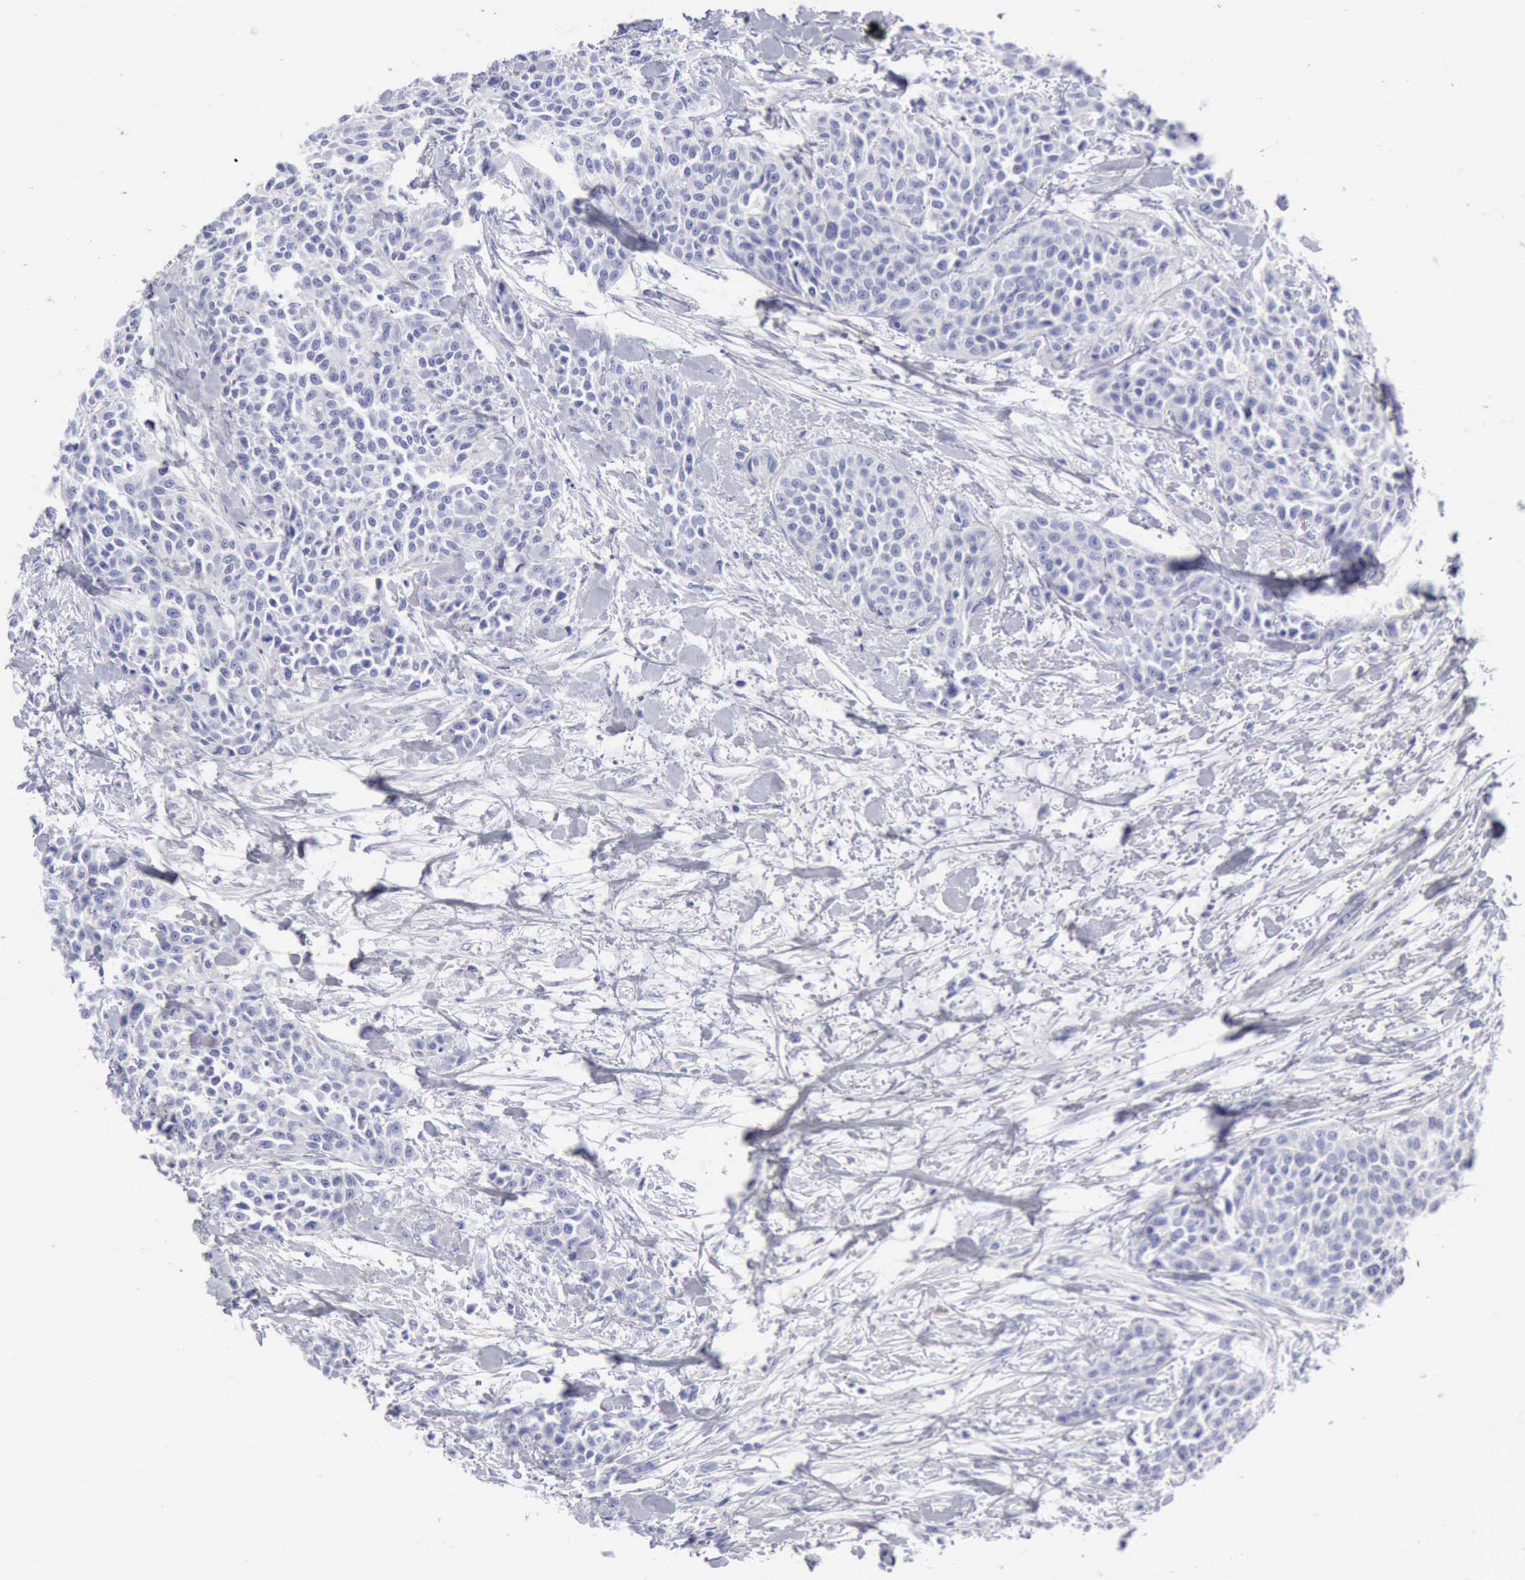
{"staining": {"intensity": "negative", "quantity": "none", "location": "none"}, "tissue": "urothelial cancer", "cell_type": "Tumor cells", "image_type": "cancer", "snomed": [{"axis": "morphology", "description": "Urothelial carcinoma, High grade"}, {"axis": "topography", "description": "Urinary bladder"}], "caption": "Tumor cells show no significant expression in urothelial carcinoma (high-grade). (Brightfield microscopy of DAB immunohistochemistry (IHC) at high magnification).", "gene": "NCAM1", "patient": {"sex": "male", "age": 56}}